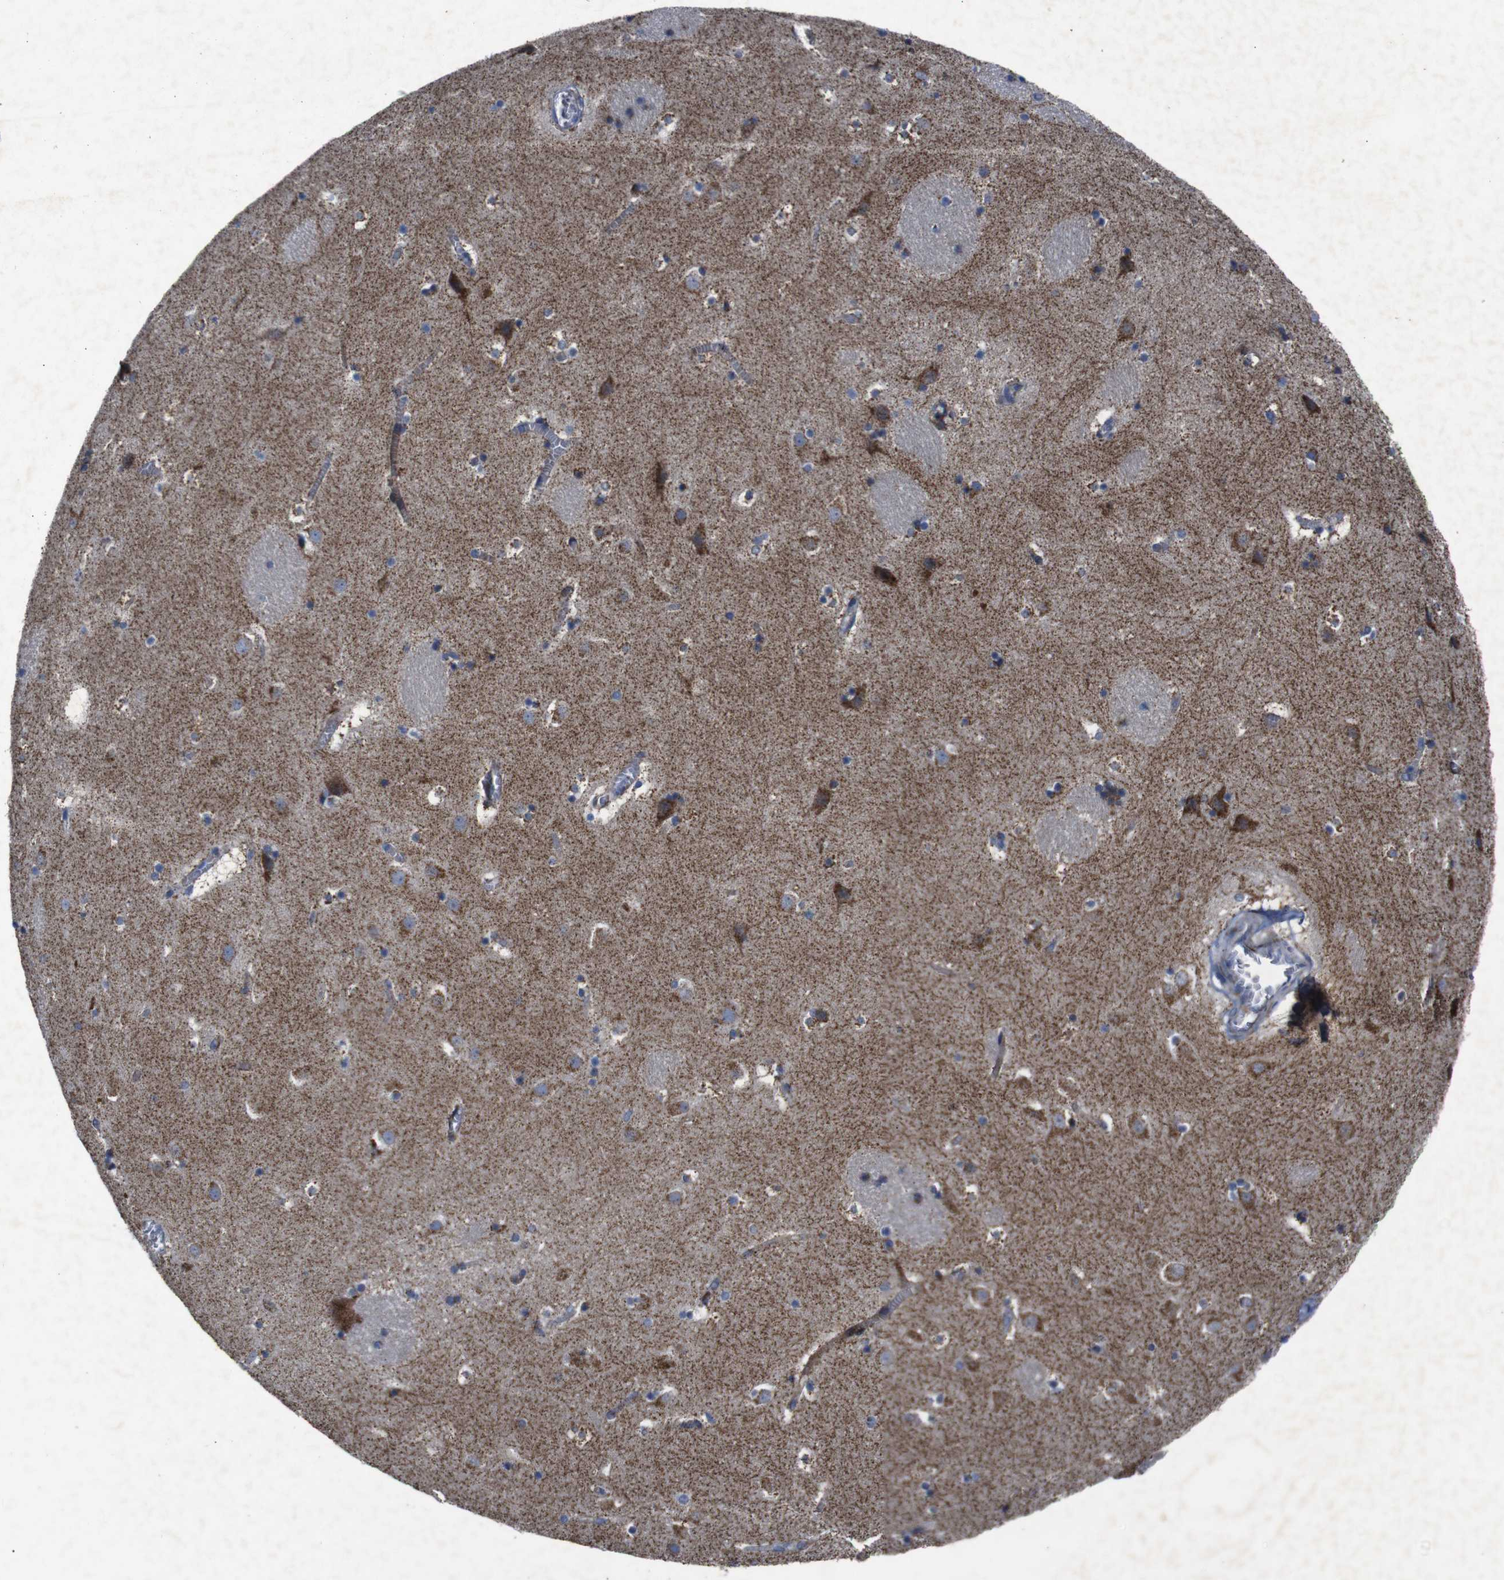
{"staining": {"intensity": "moderate", "quantity": "25%-75%", "location": "cytoplasmic/membranous"}, "tissue": "caudate", "cell_type": "Glial cells", "image_type": "normal", "snomed": [{"axis": "morphology", "description": "Normal tissue, NOS"}, {"axis": "topography", "description": "Lateral ventricle wall"}], "caption": "Immunohistochemistry (DAB (3,3'-diaminobenzidine)) staining of normal human caudate demonstrates moderate cytoplasmic/membranous protein staining in about 25%-75% of glial cells.", "gene": "CHST10", "patient": {"sex": "male", "age": 45}}